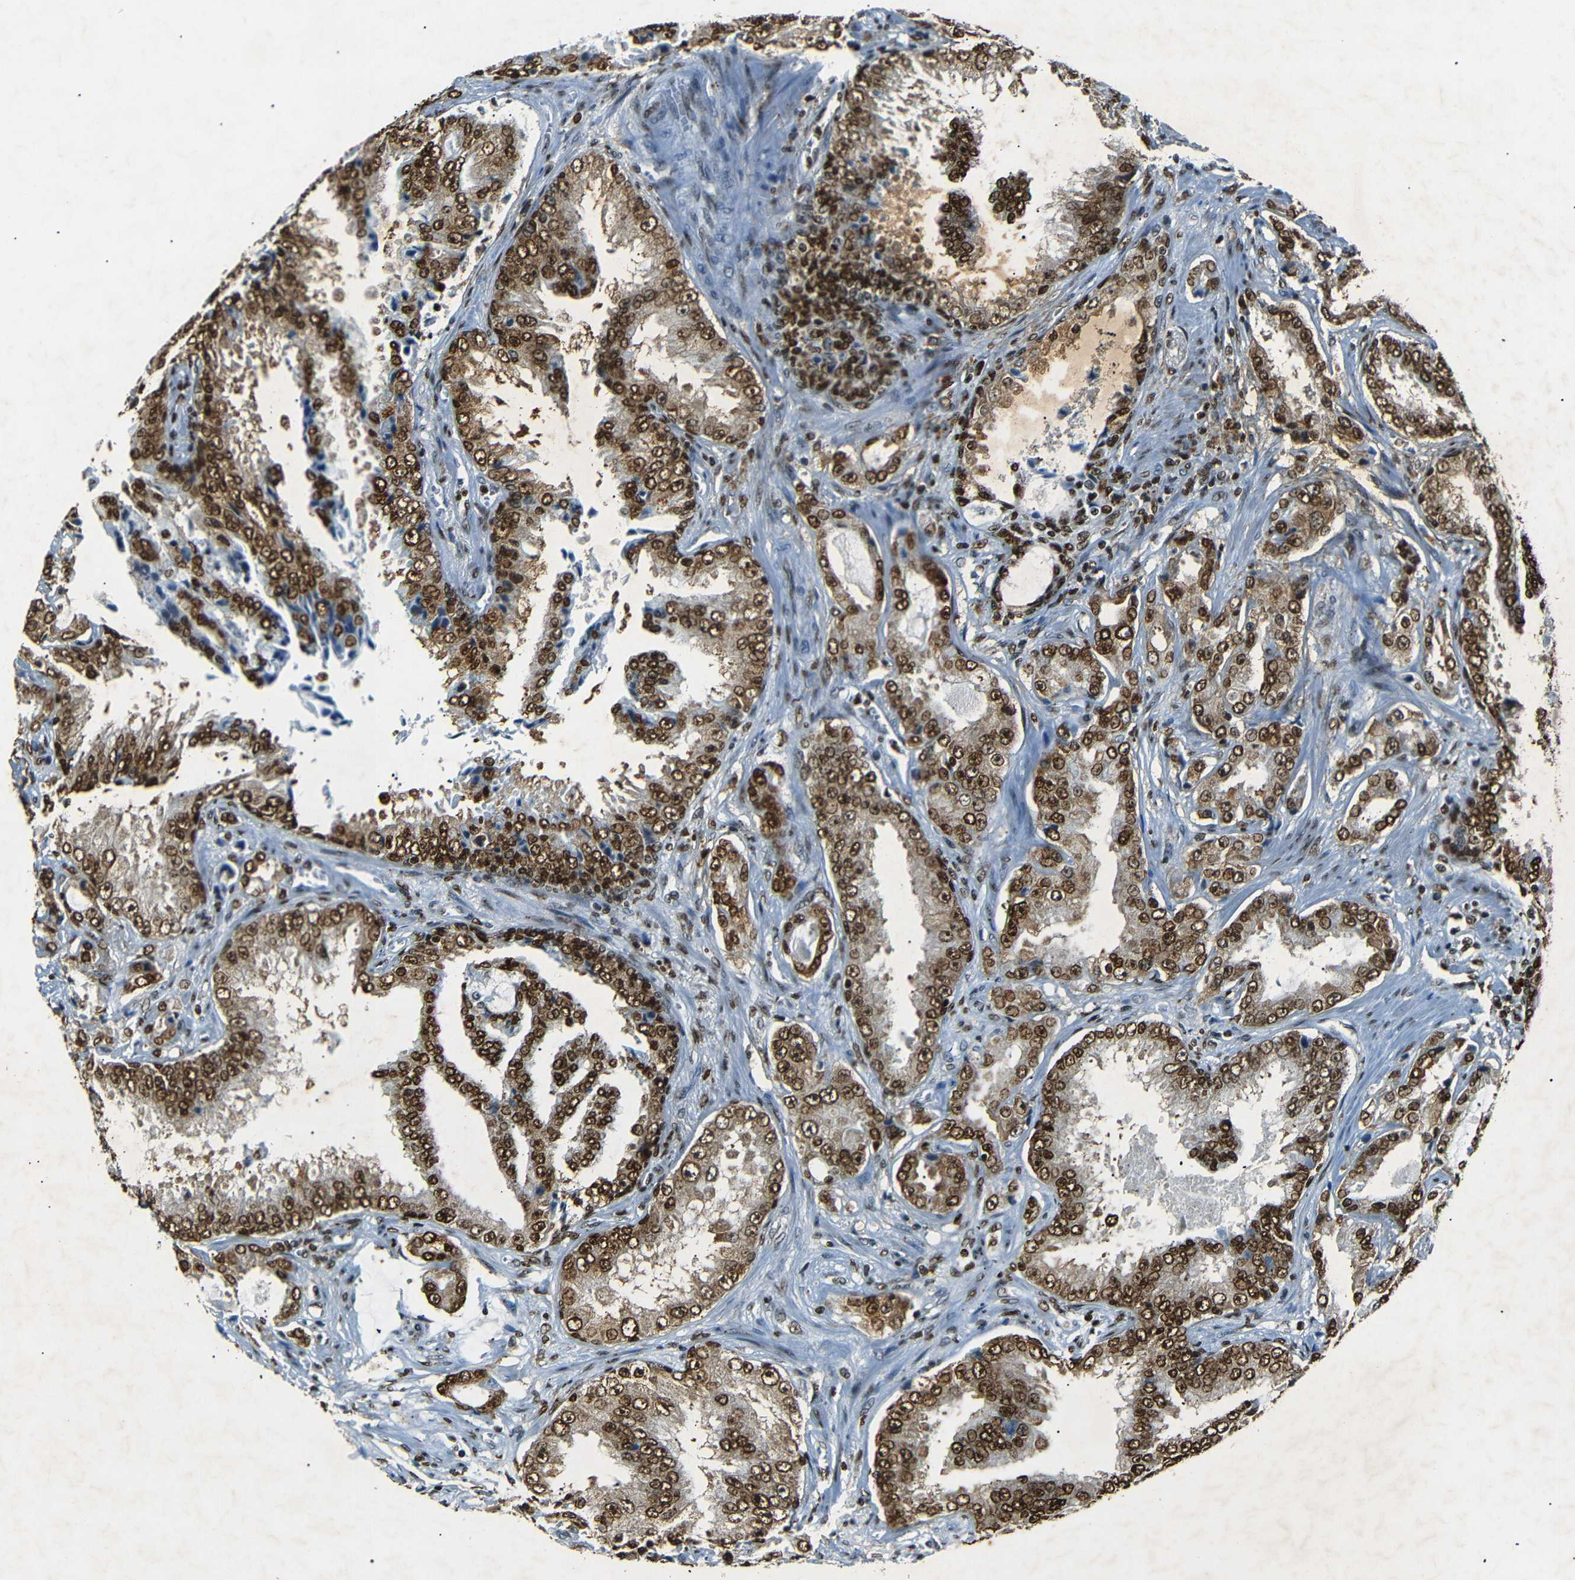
{"staining": {"intensity": "strong", "quantity": ">75%", "location": "nuclear"}, "tissue": "prostate cancer", "cell_type": "Tumor cells", "image_type": "cancer", "snomed": [{"axis": "morphology", "description": "Adenocarcinoma, High grade"}, {"axis": "topography", "description": "Prostate"}], "caption": "Immunohistochemistry (IHC) (DAB) staining of human prostate adenocarcinoma (high-grade) exhibits strong nuclear protein staining in about >75% of tumor cells.", "gene": "HMGN1", "patient": {"sex": "male", "age": 73}}